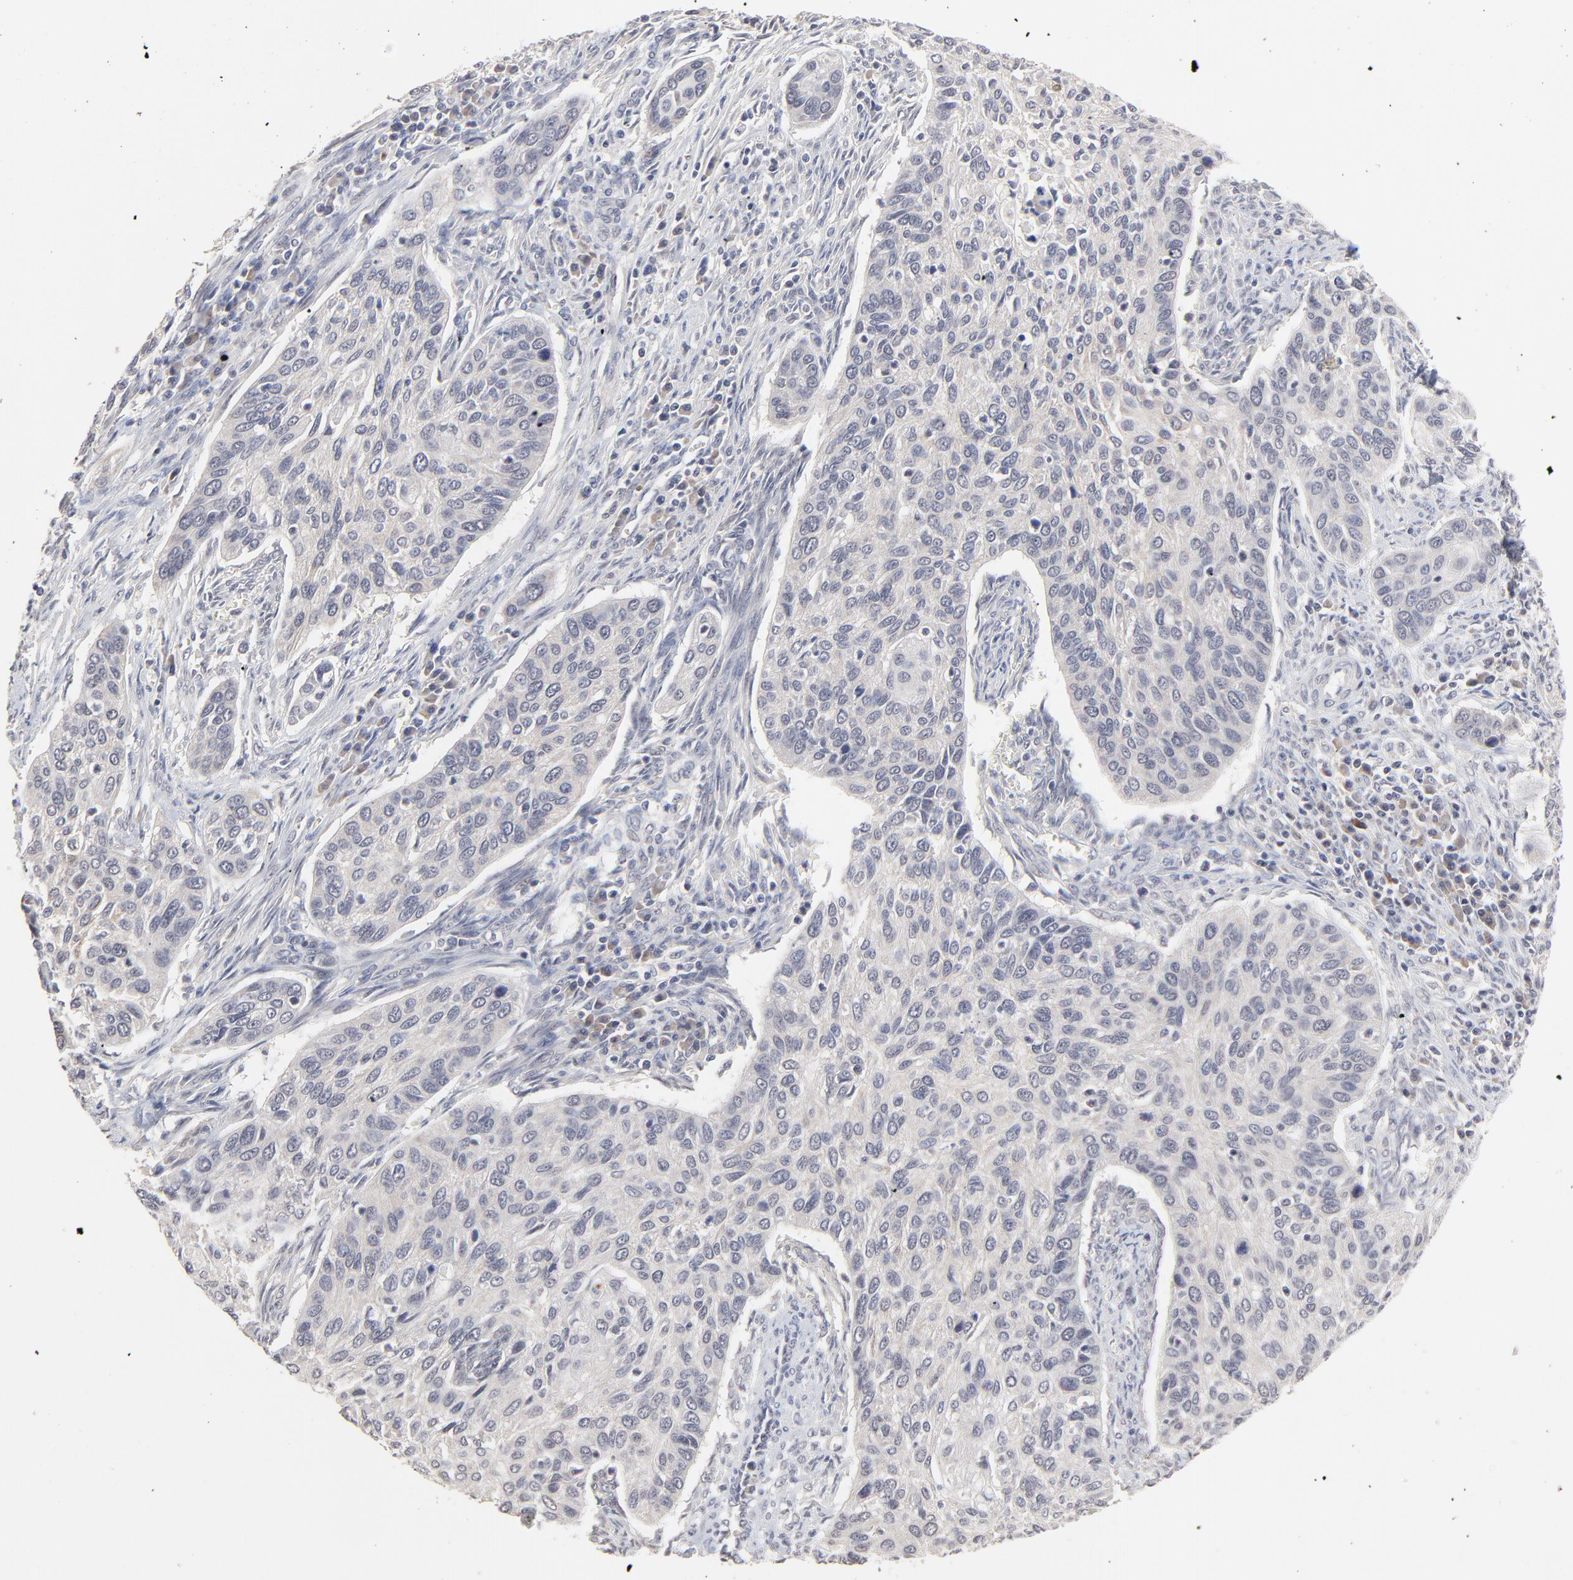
{"staining": {"intensity": "negative", "quantity": "none", "location": "none"}, "tissue": "cervical cancer", "cell_type": "Tumor cells", "image_type": "cancer", "snomed": [{"axis": "morphology", "description": "Squamous cell carcinoma, NOS"}, {"axis": "topography", "description": "Cervix"}], "caption": "Immunohistochemical staining of human cervical squamous cell carcinoma demonstrates no significant expression in tumor cells.", "gene": "FAM199X", "patient": {"sex": "female", "age": 57}}